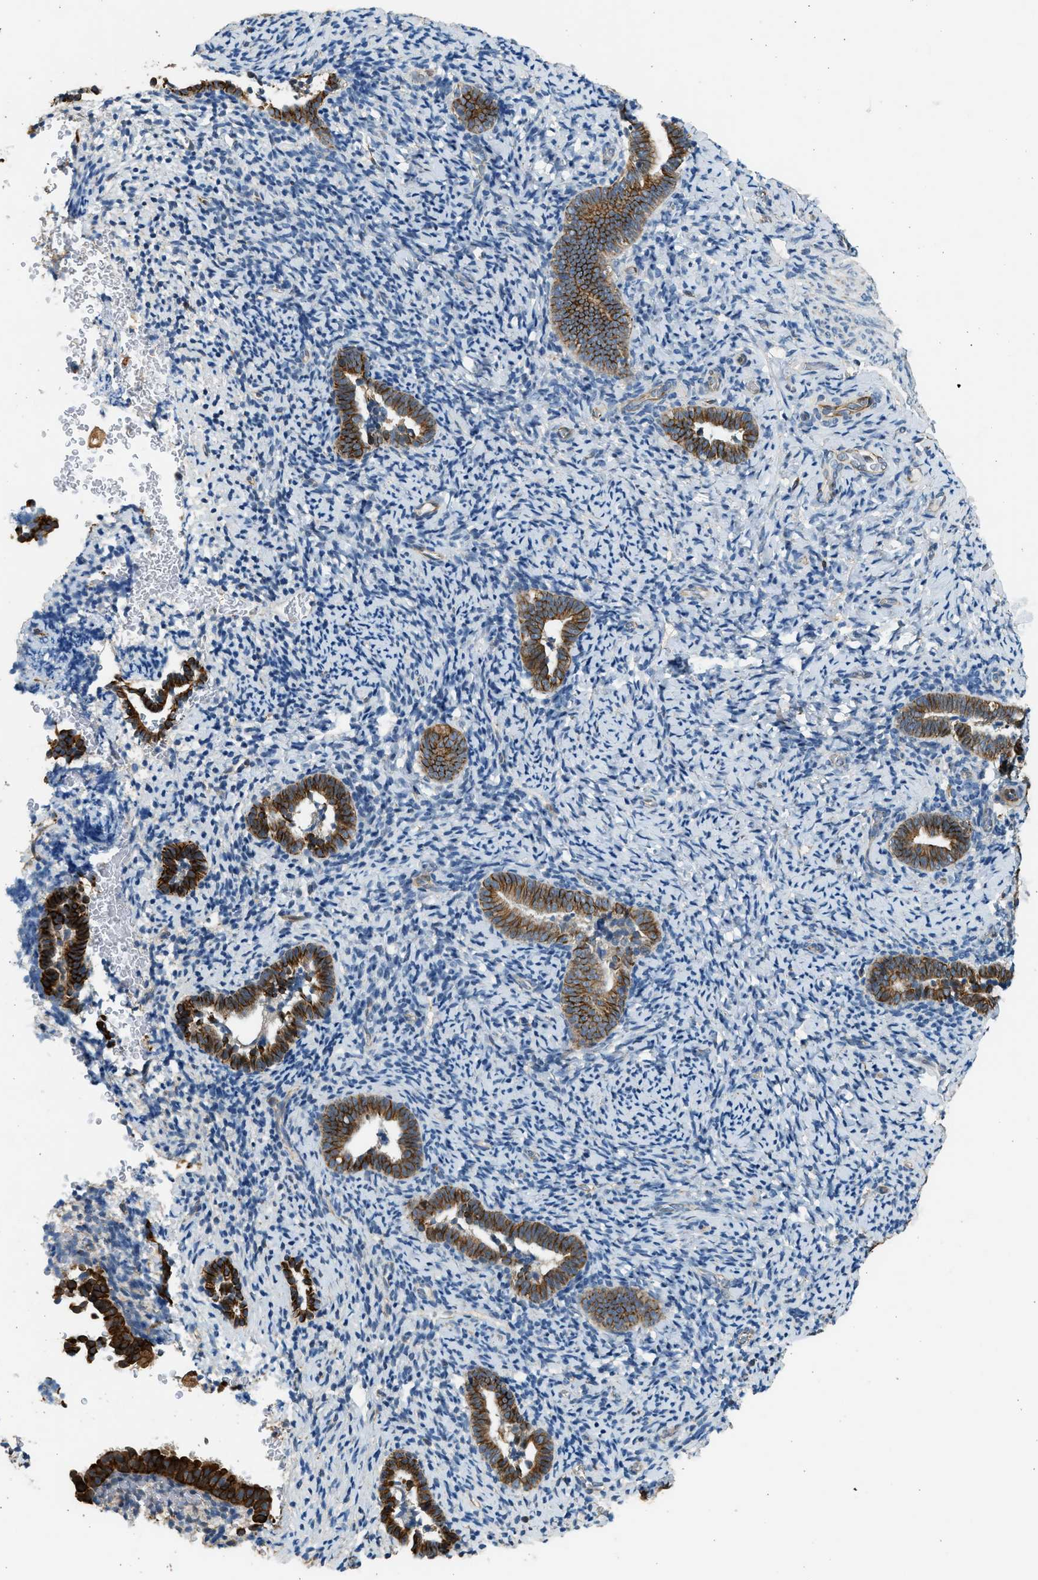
{"staining": {"intensity": "negative", "quantity": "none", "location": "none"}, "tissue": "endometrium", "cell_type": "Cells in endometrial stroma", "image_type": "normal", "snomed": [{"axis": "morphology", "description": "Normal tissue, NOS"}, {"axis": "topography", "description": "Endometrium"}], "caption": "This photomicrograph is of benign endometrium stained with immunohistochemistry to label a protein in brown with the nuclei are counter-stained blue. There is no positivity in cells in endometrial stroma.", "gene": "PCLO", "patient": {"sex": "female", "age": 51}}